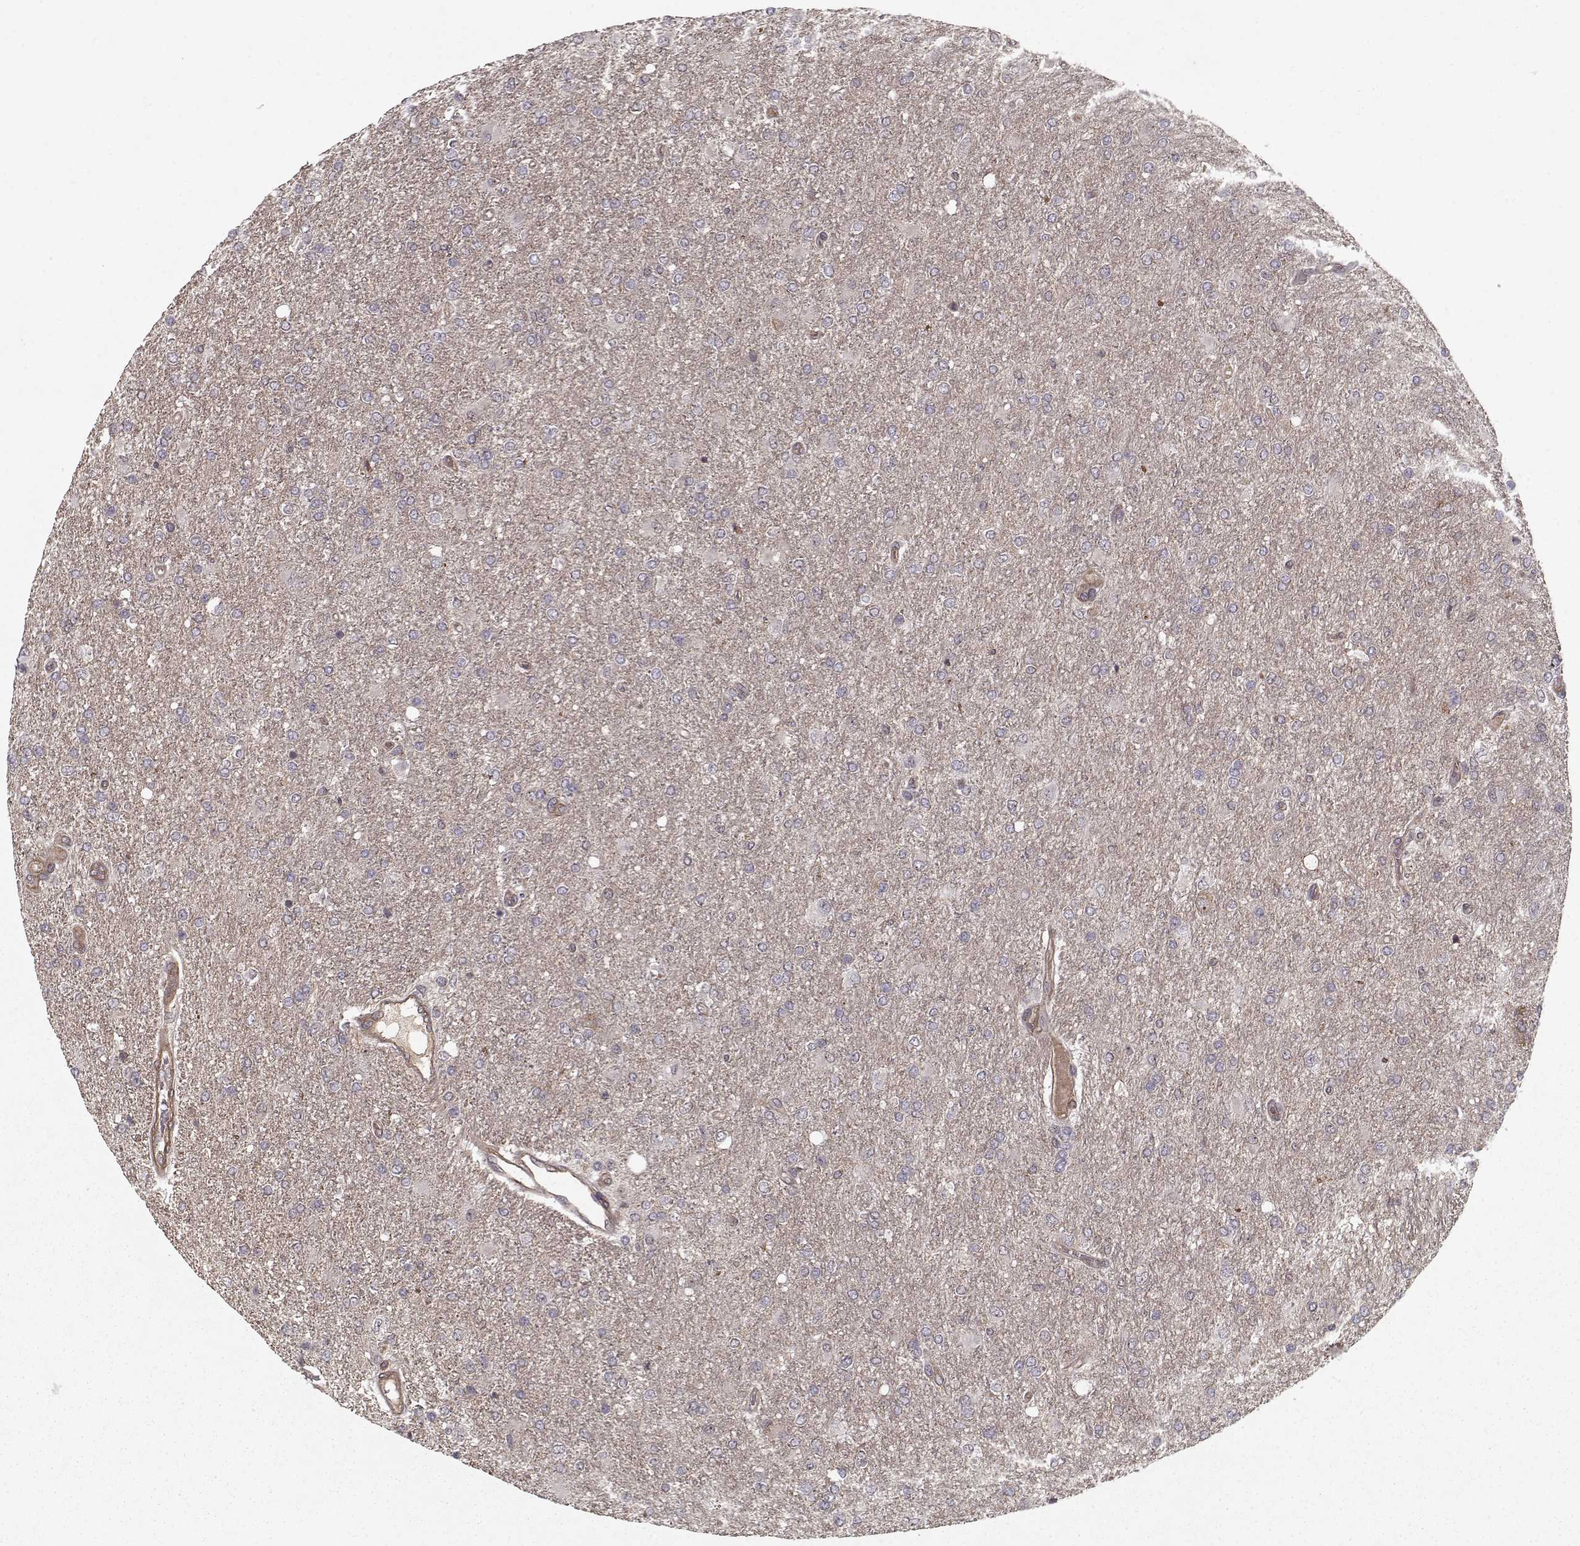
{"staining": {"intensity": "negative", "quantity": "none", "location": "none"}, "tissue": "glioma", "cell_type": "Tumor cells", "image_type": "cancer", "snomed": [{"axis": "morphology", "description": "Glioma, malignant, High grade"}, {"axis": "topography", "description": "Cerebral cortex"}], "caption": "High magnification brightfield microscopy of glioma stained with DAB (brown) and counterstained with hematoxylin (blue): tumor cells show no significant positivity.", "gene": "PPP1R12A", "patient": {"sex": "male", "age": 70}}